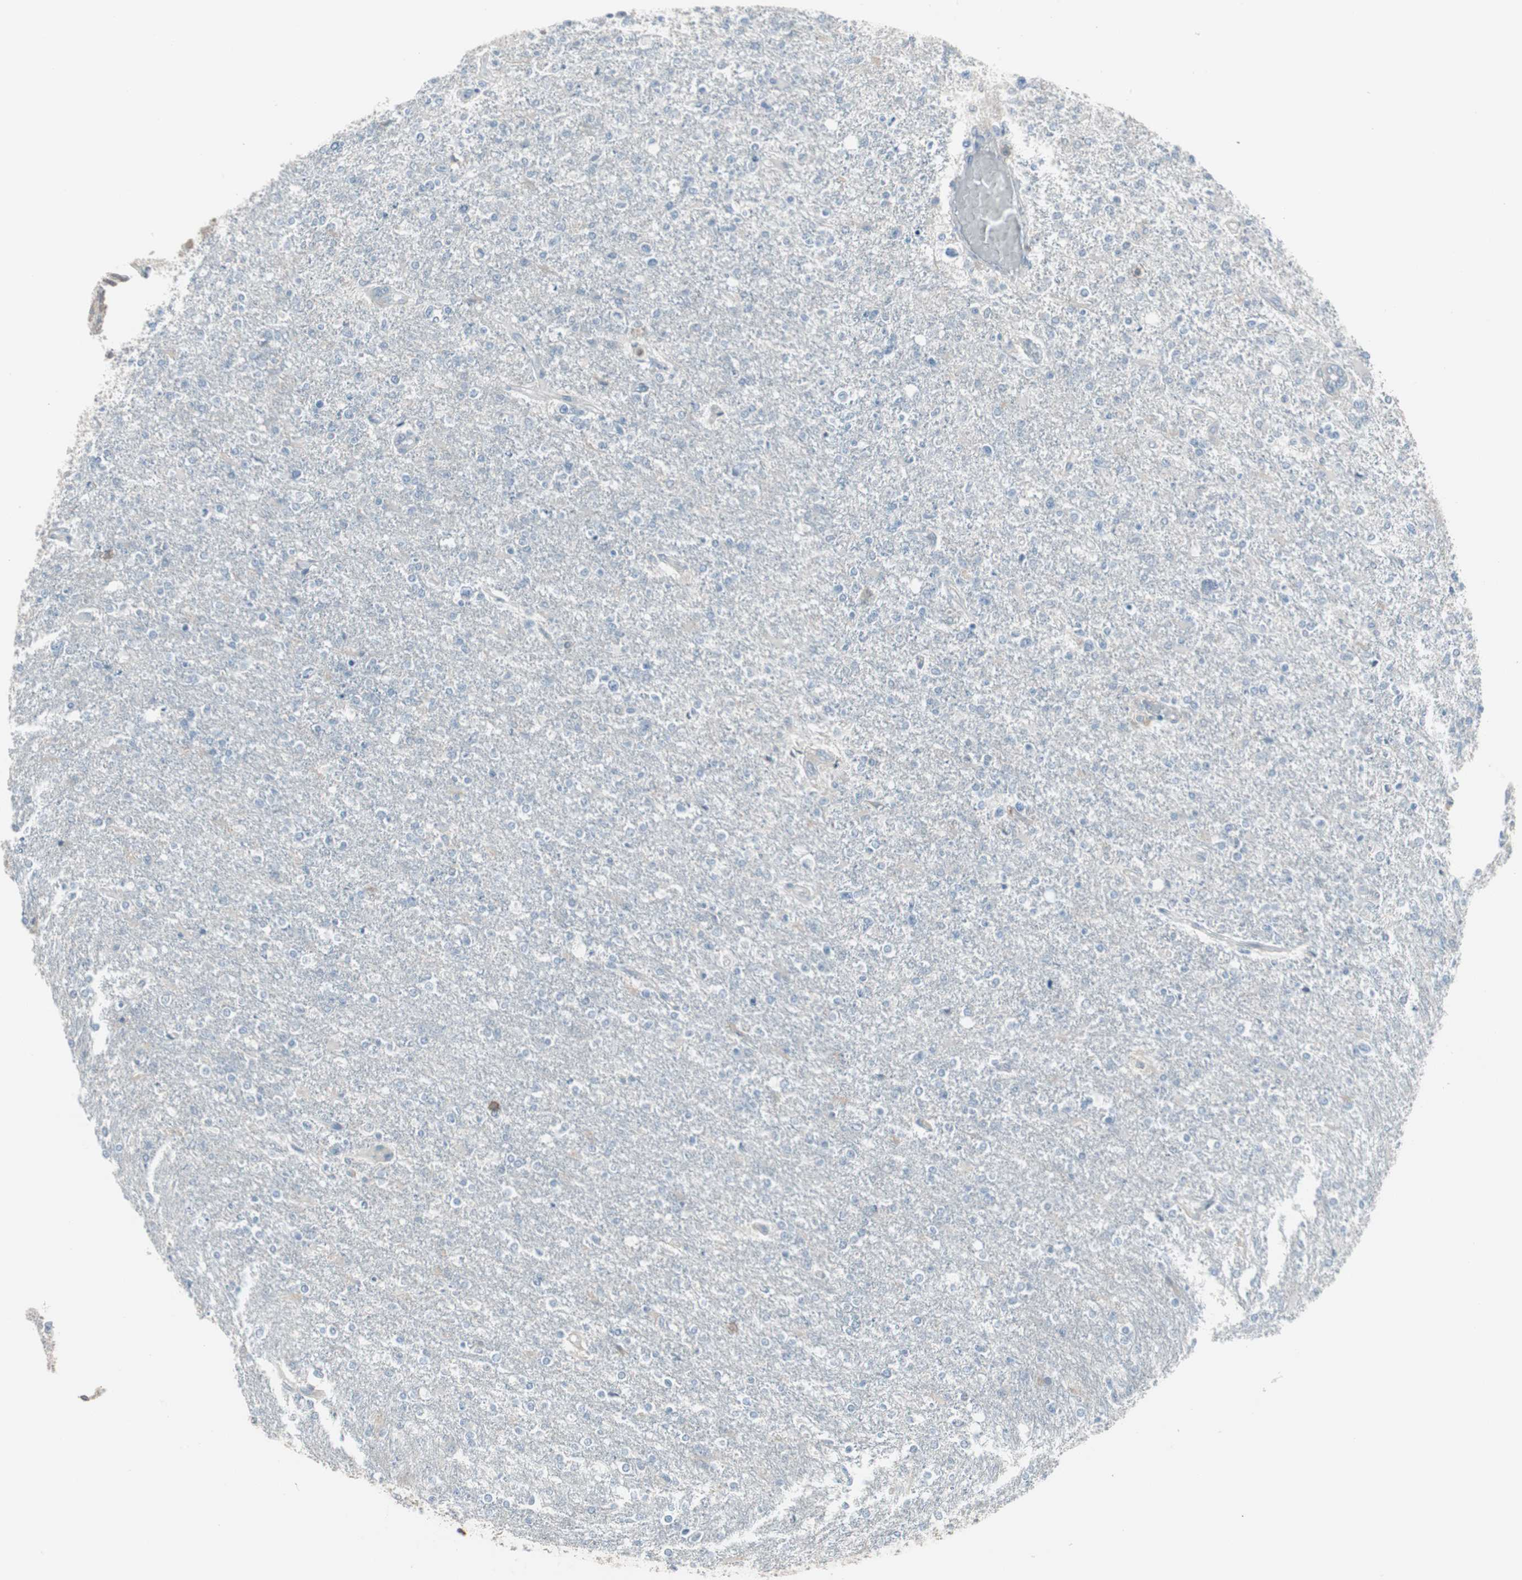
{"staining": {"intensity": "negative", "quantity": "none", "location": "none"}, "tissue": "glioma", "cell_type": "Tumor cells", "image_type": "cancer", "snomed": [{"axis": "morphology", "description": "Glioma, malignant, High grade"}, {"axis": "topography", "description": "Cerebral cortex"}], "caption": "A high-resolution histopathology image shows immunohistochemistry (IHC) staining of glioma, which reveals no significant staining in tumor cells. (Stains: DAB IHC with hematoxylin counter stain, Microscopy: brightfield microscopy at high magnification).", "gene": "ZSCAN32", "patient": {"sex": "male", "age": 76}}